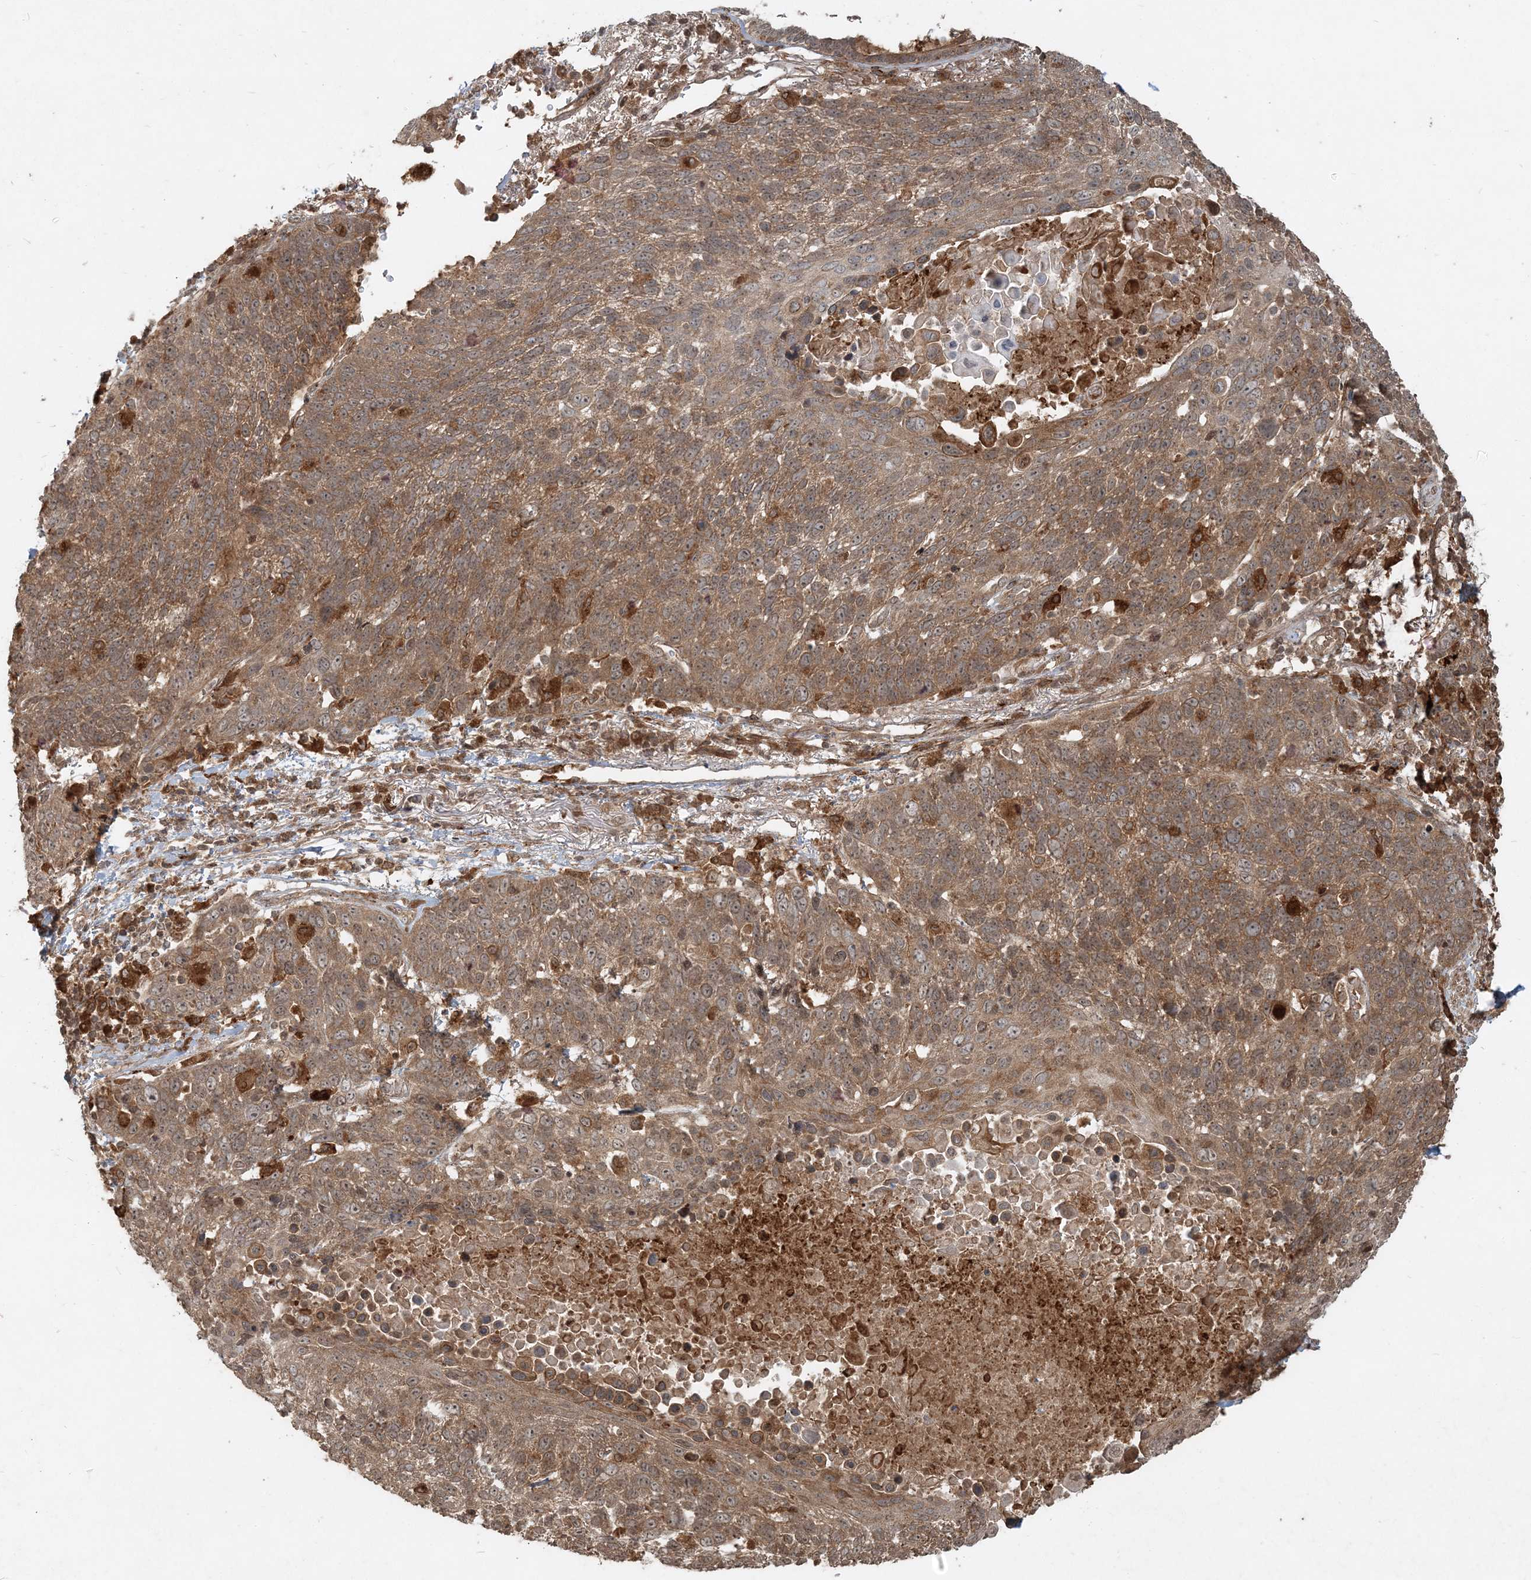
{"staining": {"intensity": "moderate", "quantity": ">75%", "location": "cytoplasmic/membranous"}, "tissue": "lung cancer", "cell_type": "Tumor cells", "image_type": "cancer", "snomed": [{"axis": "morphology", "description": "Squamous cell carcinoma, NOS"}, {"axis": "topography", "description": "Lung"}], "caption": "An immunohistochemistry (IHC) histopathology image of neoplastic tissue is shown. Protein staining in brown highlights moderate cytoplasmic/membranous positivity in lung cancer within tumor cells. (DAB = brown stain, brightfield microscopy at high magnification).", "gene": "NARS1", "patient": {"sex": "male", "age": 66}}